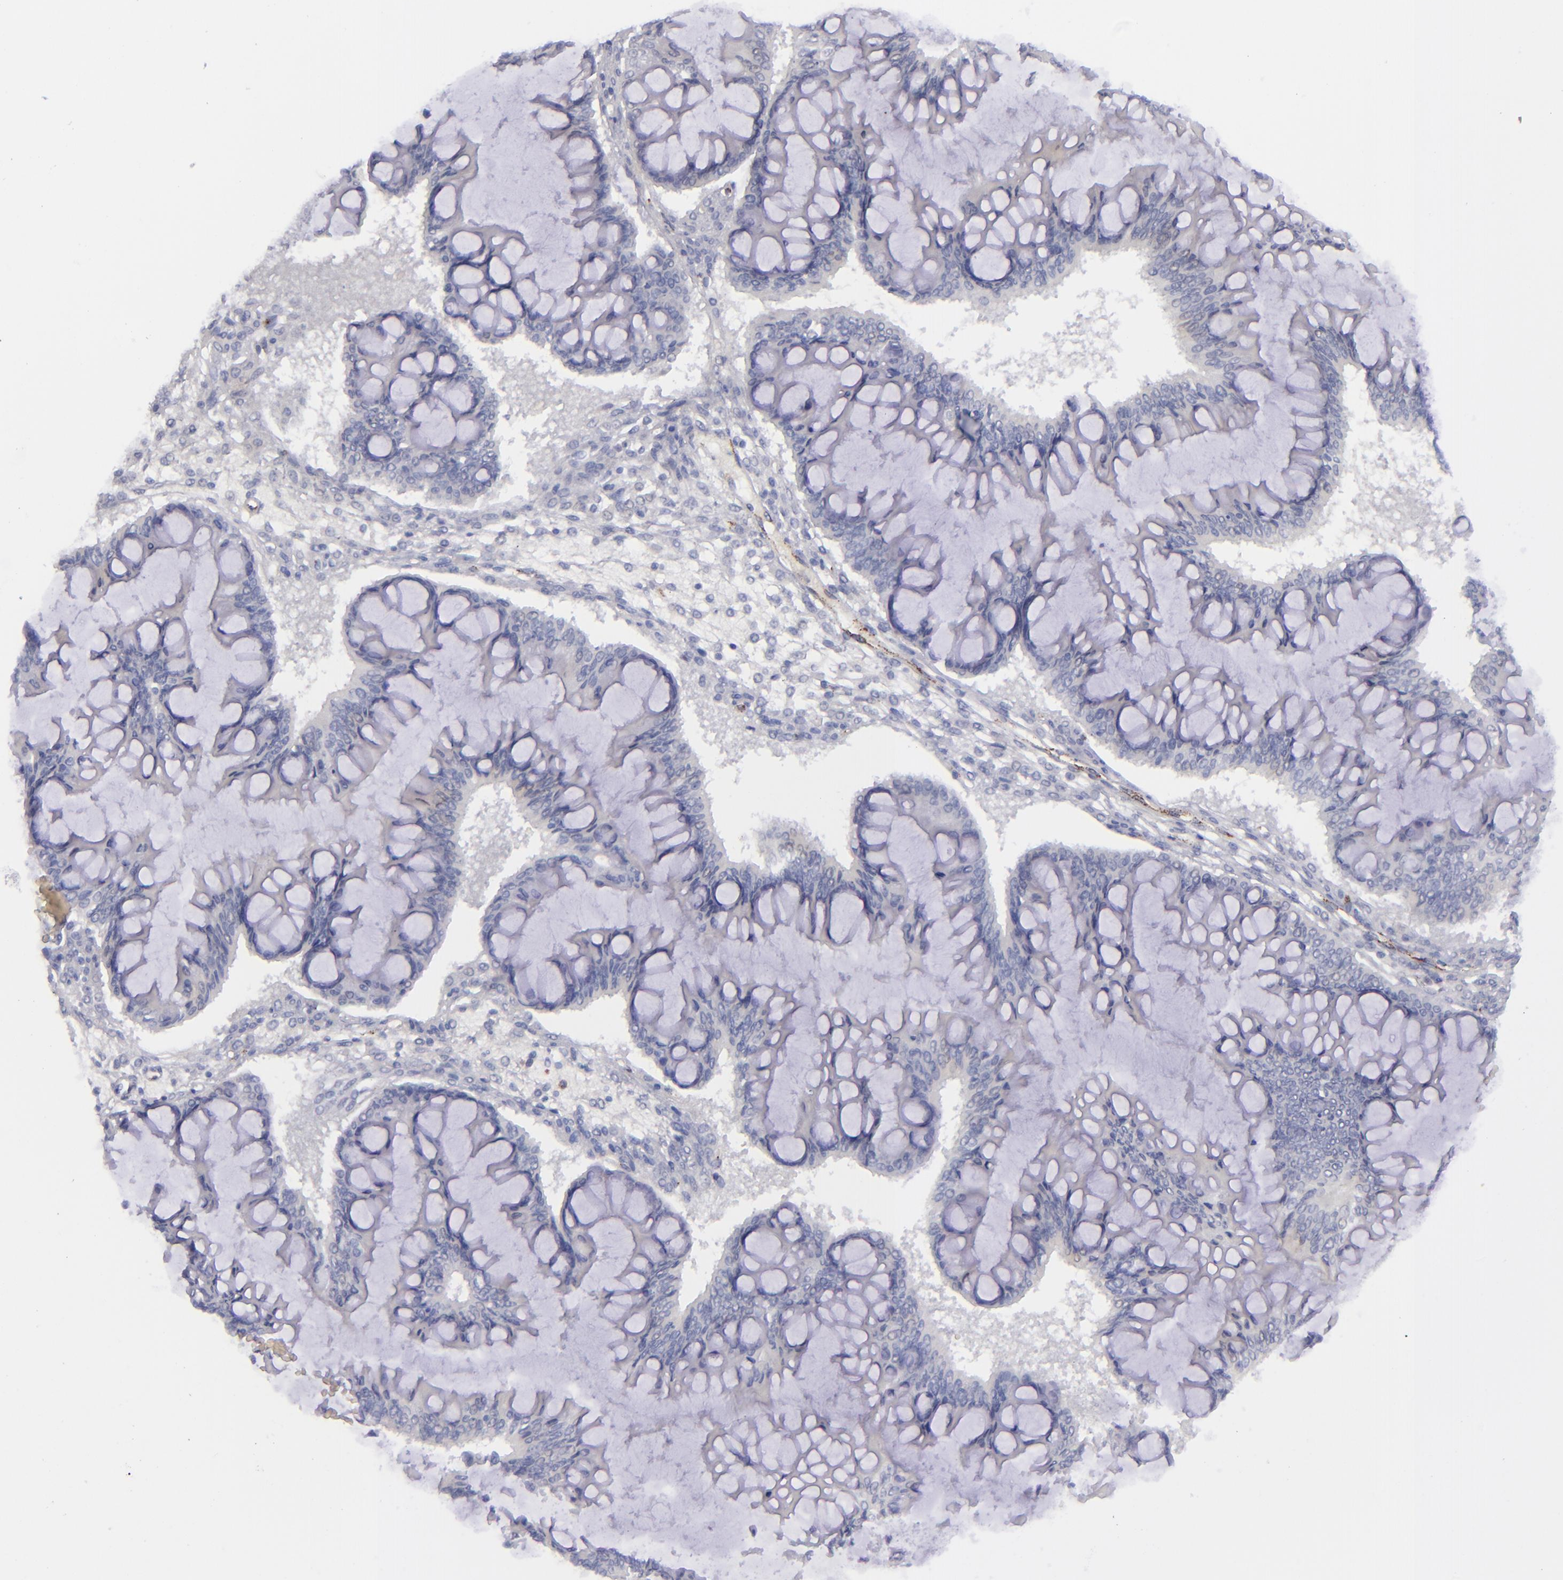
{"staining": {"intensity": "negative", "quantity": "none", "location": "none"}, "tissue": "ovarian cancer", "cell_type": "Tumor cells", "image_type": "cancer", "snomed": [{"axis": "morphology", "description": "Cystadenocarcinoma, mucinous, NOS"}, {"axis": "topography", "description": "Ovary"}], "caption": "DAB (3,3'-diaminobenzidine) immunohistochemical staining of ovarian cancer (mucinous cystadenocarcinoma) exhibits no significant positivity in tumor cells. (DAB (3,3'-diaminobenzidine) IHC, high magnification).", "gene": "CD27", "patient": {"sex": "female", "age": 73}}